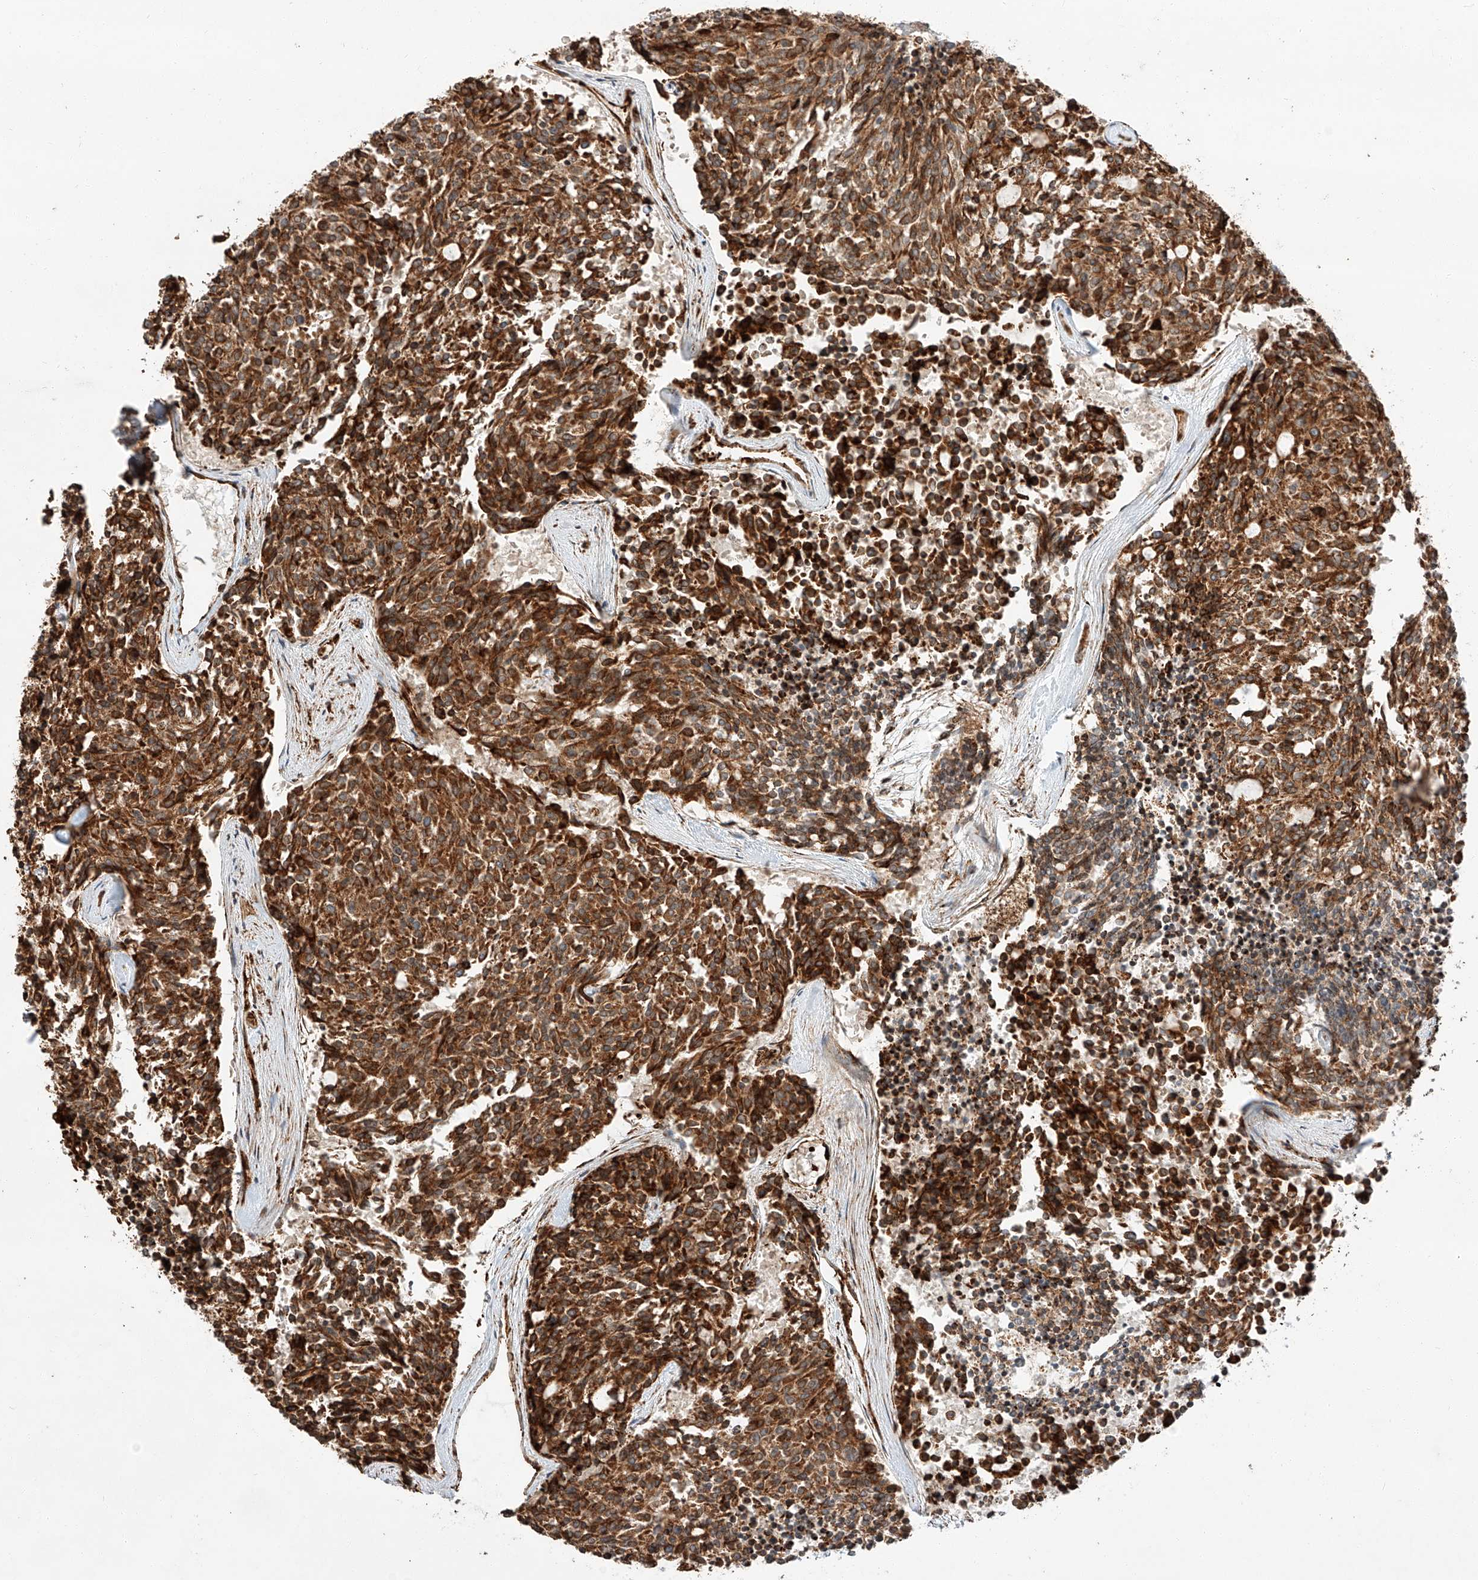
{"staining": {"intensity": "strong", "quantity": ">75%", "location": "cytoplasmic/membranous"}, "tissue": "carcinoid", "cell_type": "Tumor cells", "image_type": "cancer", "snomed": [{"axis": "morphology", "description": "Carcinoid, malignant, NOS"}, {"axis": "topography", "description": "Pancreas"}], "caption": "A photomicrograph showing strong cytoplasmic/membranous expression in approximately >75% of tumor cells in carcinoid, as visualized by brown immunohistochemical staining.", "gene": "ZNF84", "patient": {"sex": "female", "age": 54}}